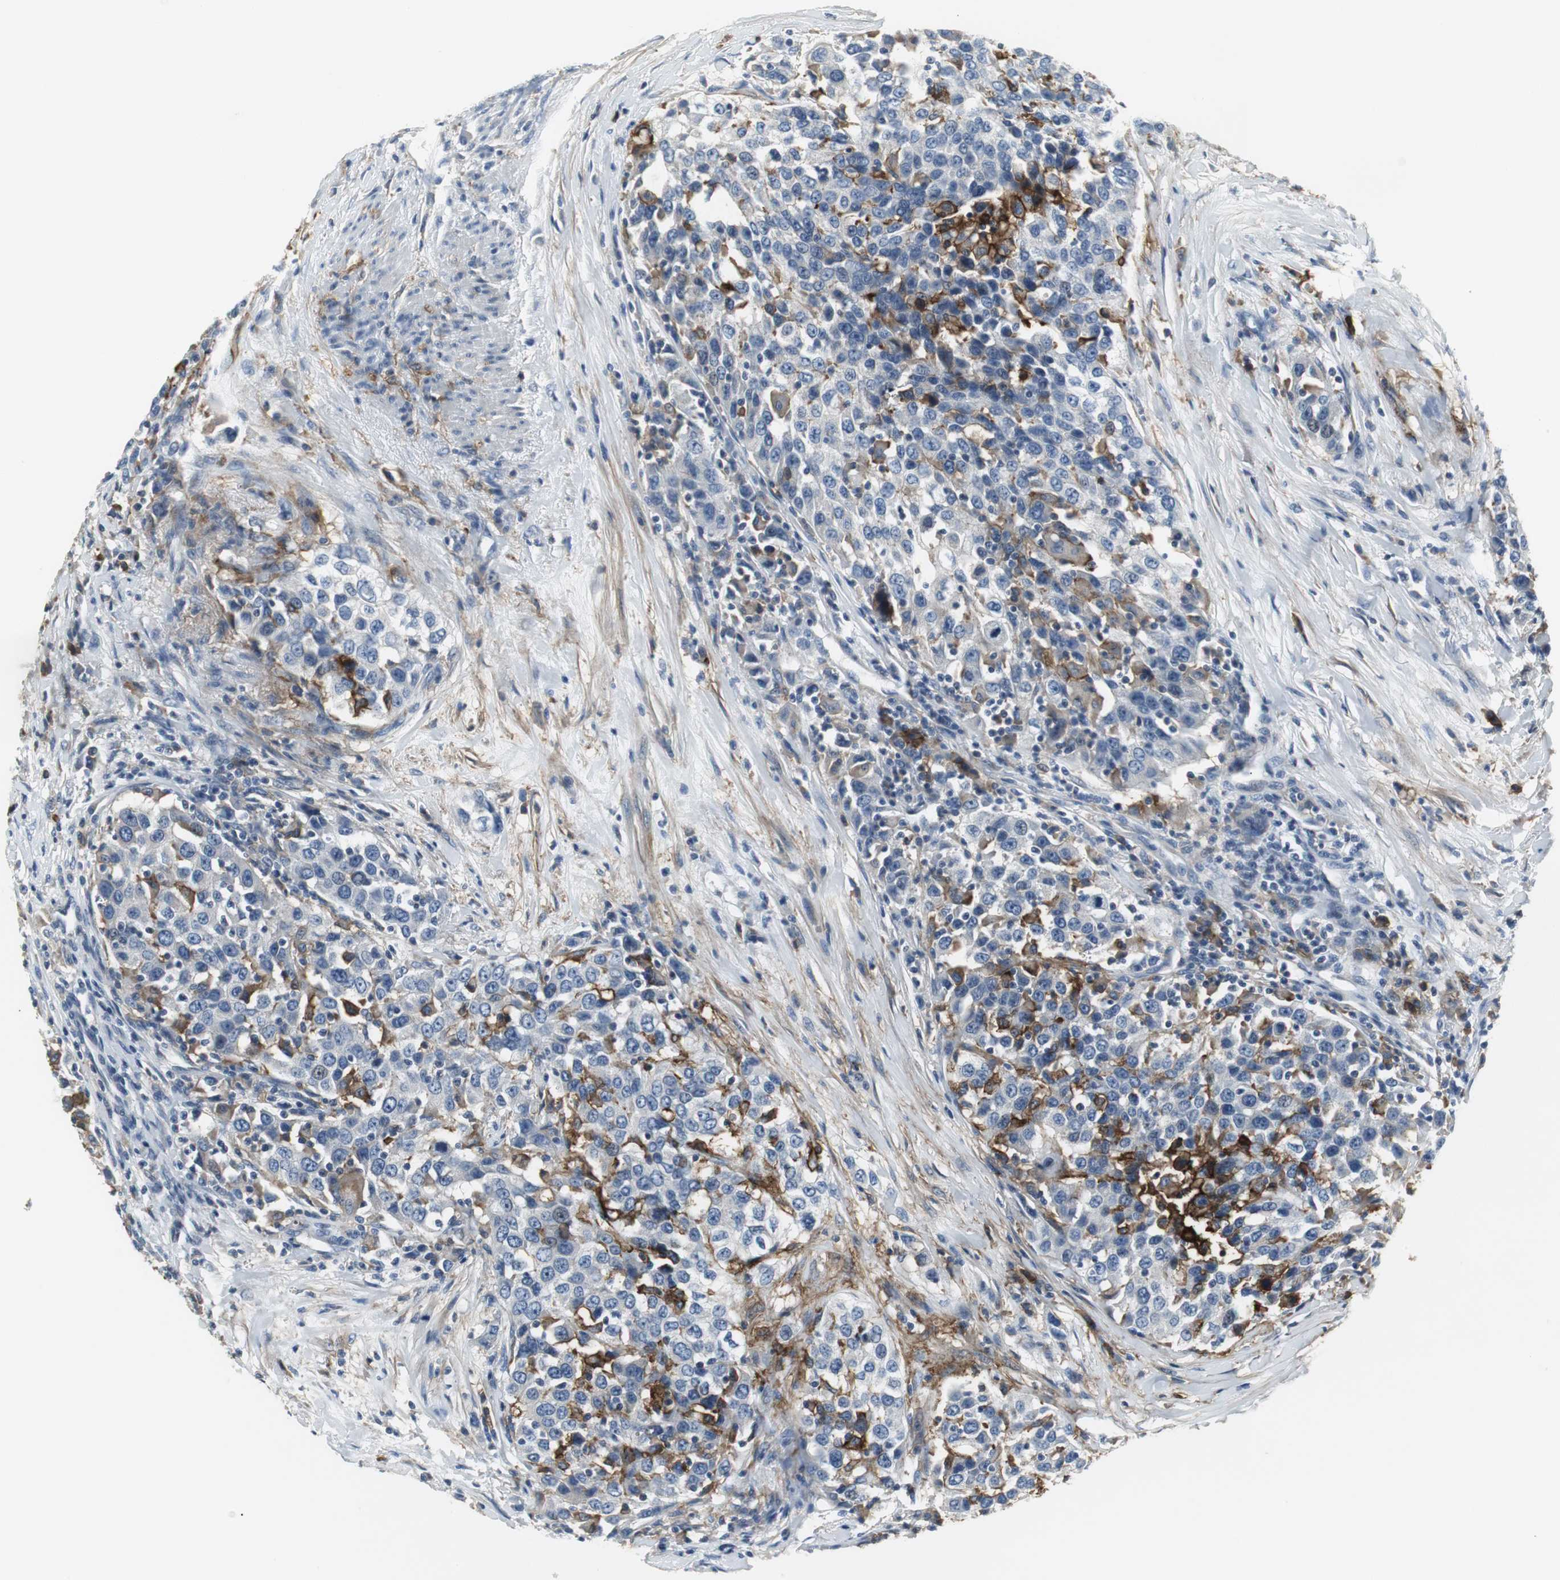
{"staining": {"intensity": "negative", "quantity": "none", "location": "none"}, "tissue": "urothelial cancer", "cell_type": "Tumor cells", "image_type": "cancer", "snomed": [{"axis": "morphology", "description": "Urothelial carcinoma, High grade"}, {"axis": "topography", "description": "Urinary bladder"}], "caption": "An immunohistochemistry (IHC) image of urothelial carcinoma (high-grade) is shown. There is no staining in tumor cells of urothelial carcinoma (high-grade).", "gene": "SLC2A5", "patient": {"sex": "female", "age": 80}}